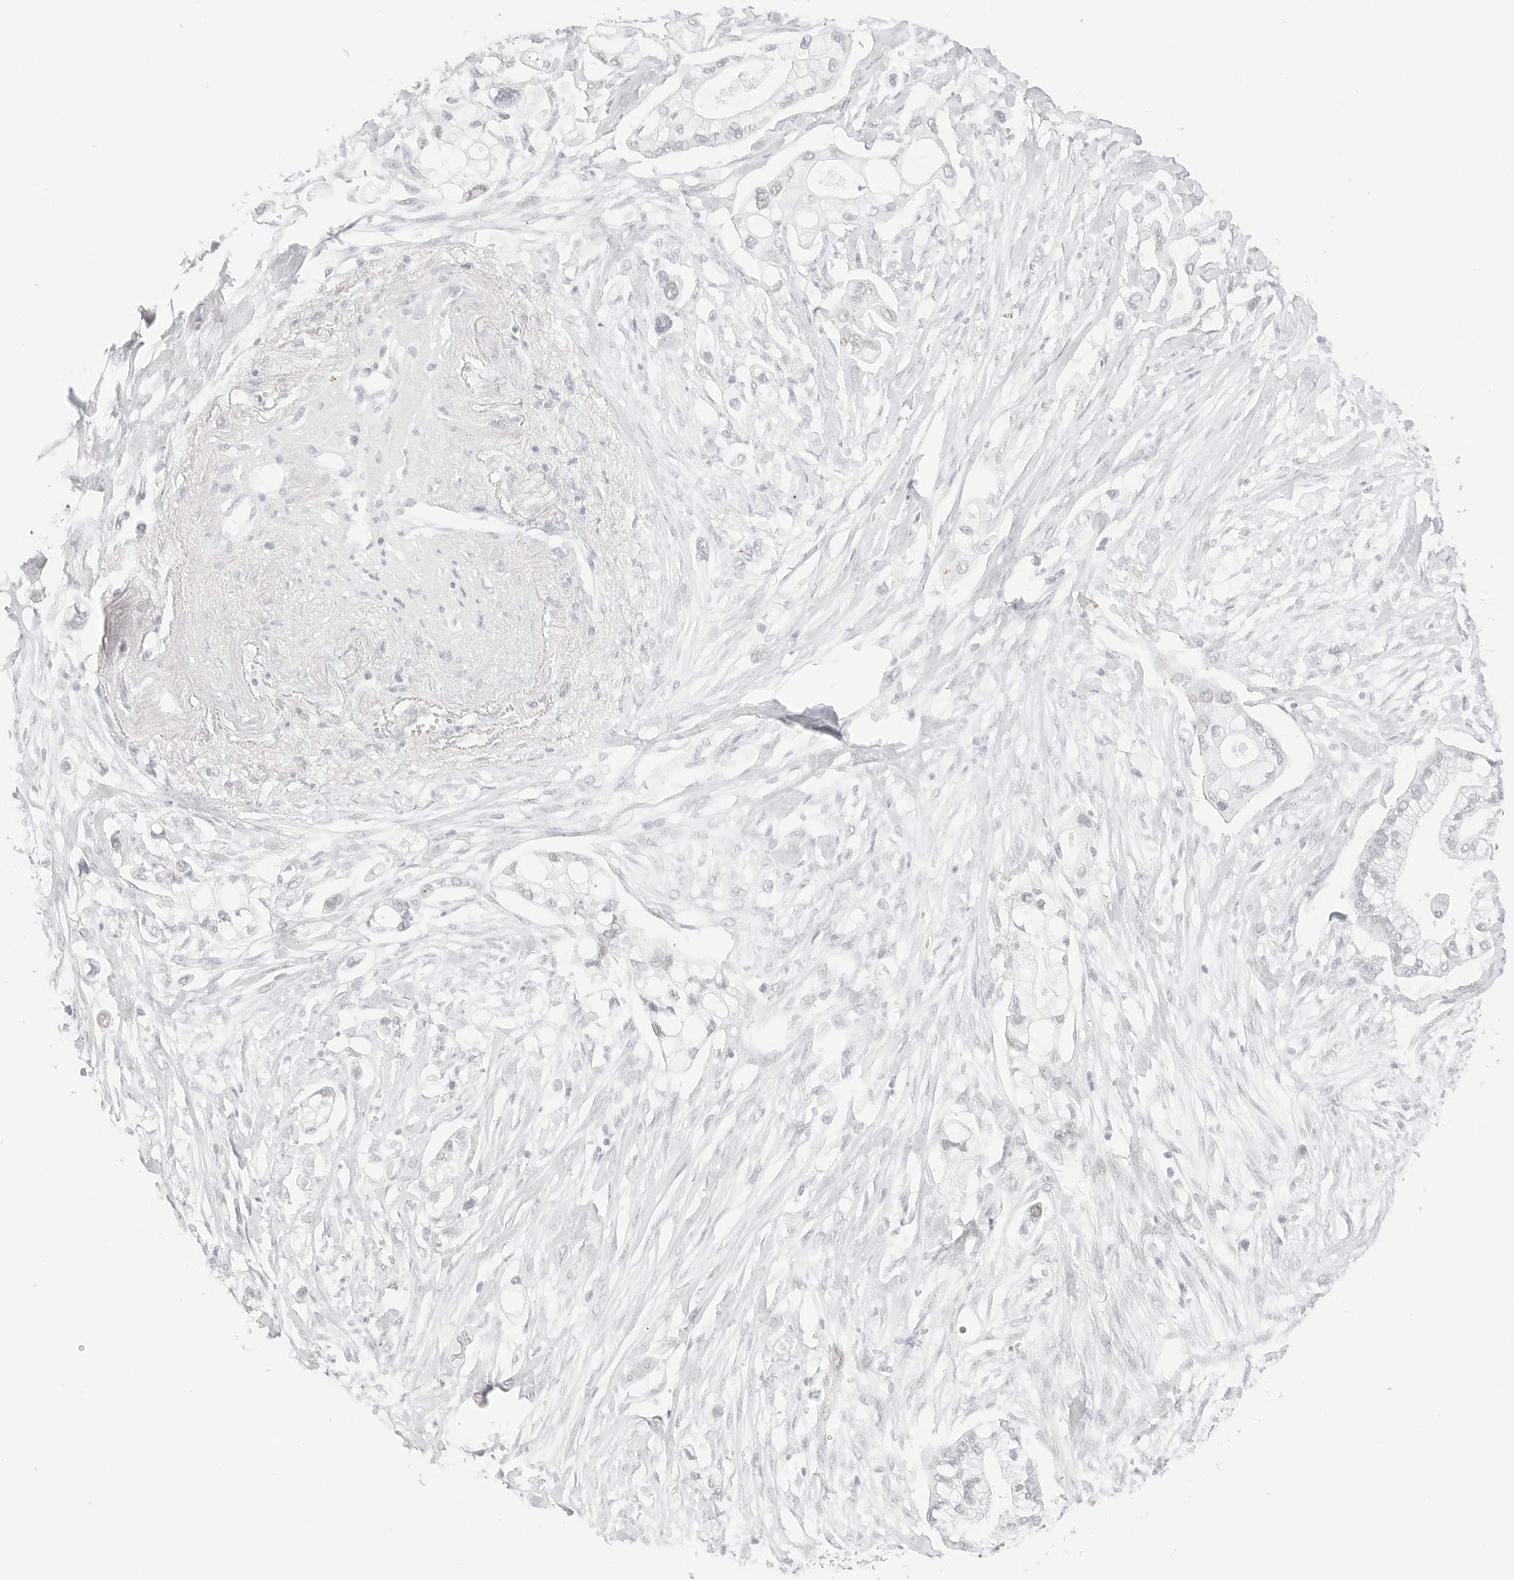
{"staining": {"intensity": "negative", "quantity": "none", "location": "none"}, "tissue": "pancreatic cancer", "cell_type": "Tumor cells", "image_type": "cancer", "snomed": [{"axis": "morphology", "description": "Adenocarcinoma, NOS"}, {"axis": "topography", "description": "Pancreas"}], "caption": "Immunohistochemical staining of pancreatic adenocarcinoma displays no significant staining in tumor cells.", "gene": "ITGA6", "patient": {"sex": "male", "age": 68}}